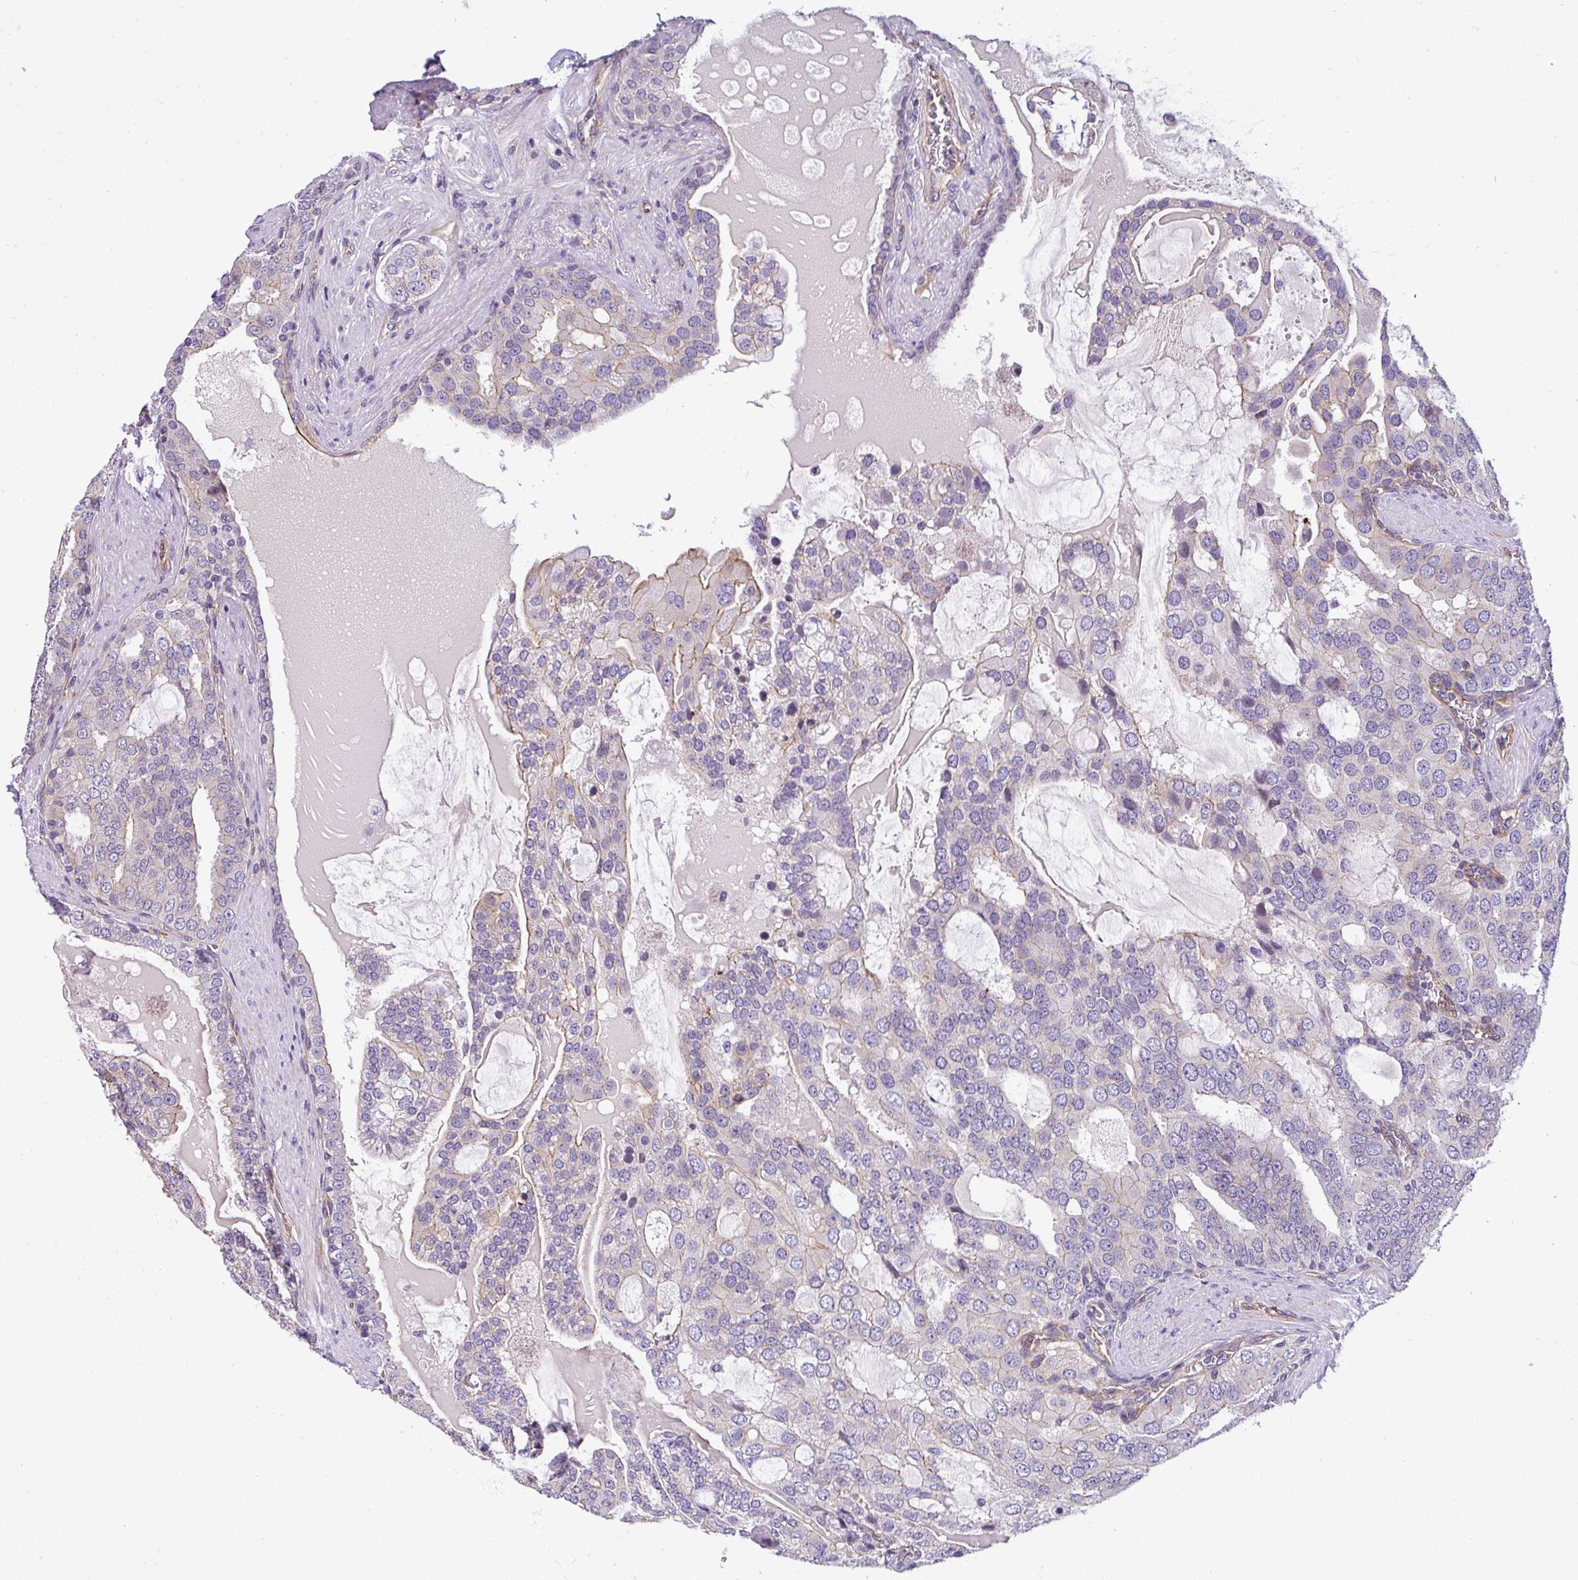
{"staining": {"intensity": "negative", "quantity": "none", "location": "none"}, "tissue": "prostate cancer", "cell_type": "Tumor cells", "image_type": "cancer", "snomed": [{"axis": "morphology", "description": "Adenocarcinoma, High grade"}, {"axis": "topography", "description": "Prostate"}], "caption": "High power microscopy photomicrograph of an IHC photomicrograph of prostate cancer, revealing no significant positivity in tumor cells.", "gene": "OR11H4", "patient": {"sex": "male", "age": 55}}